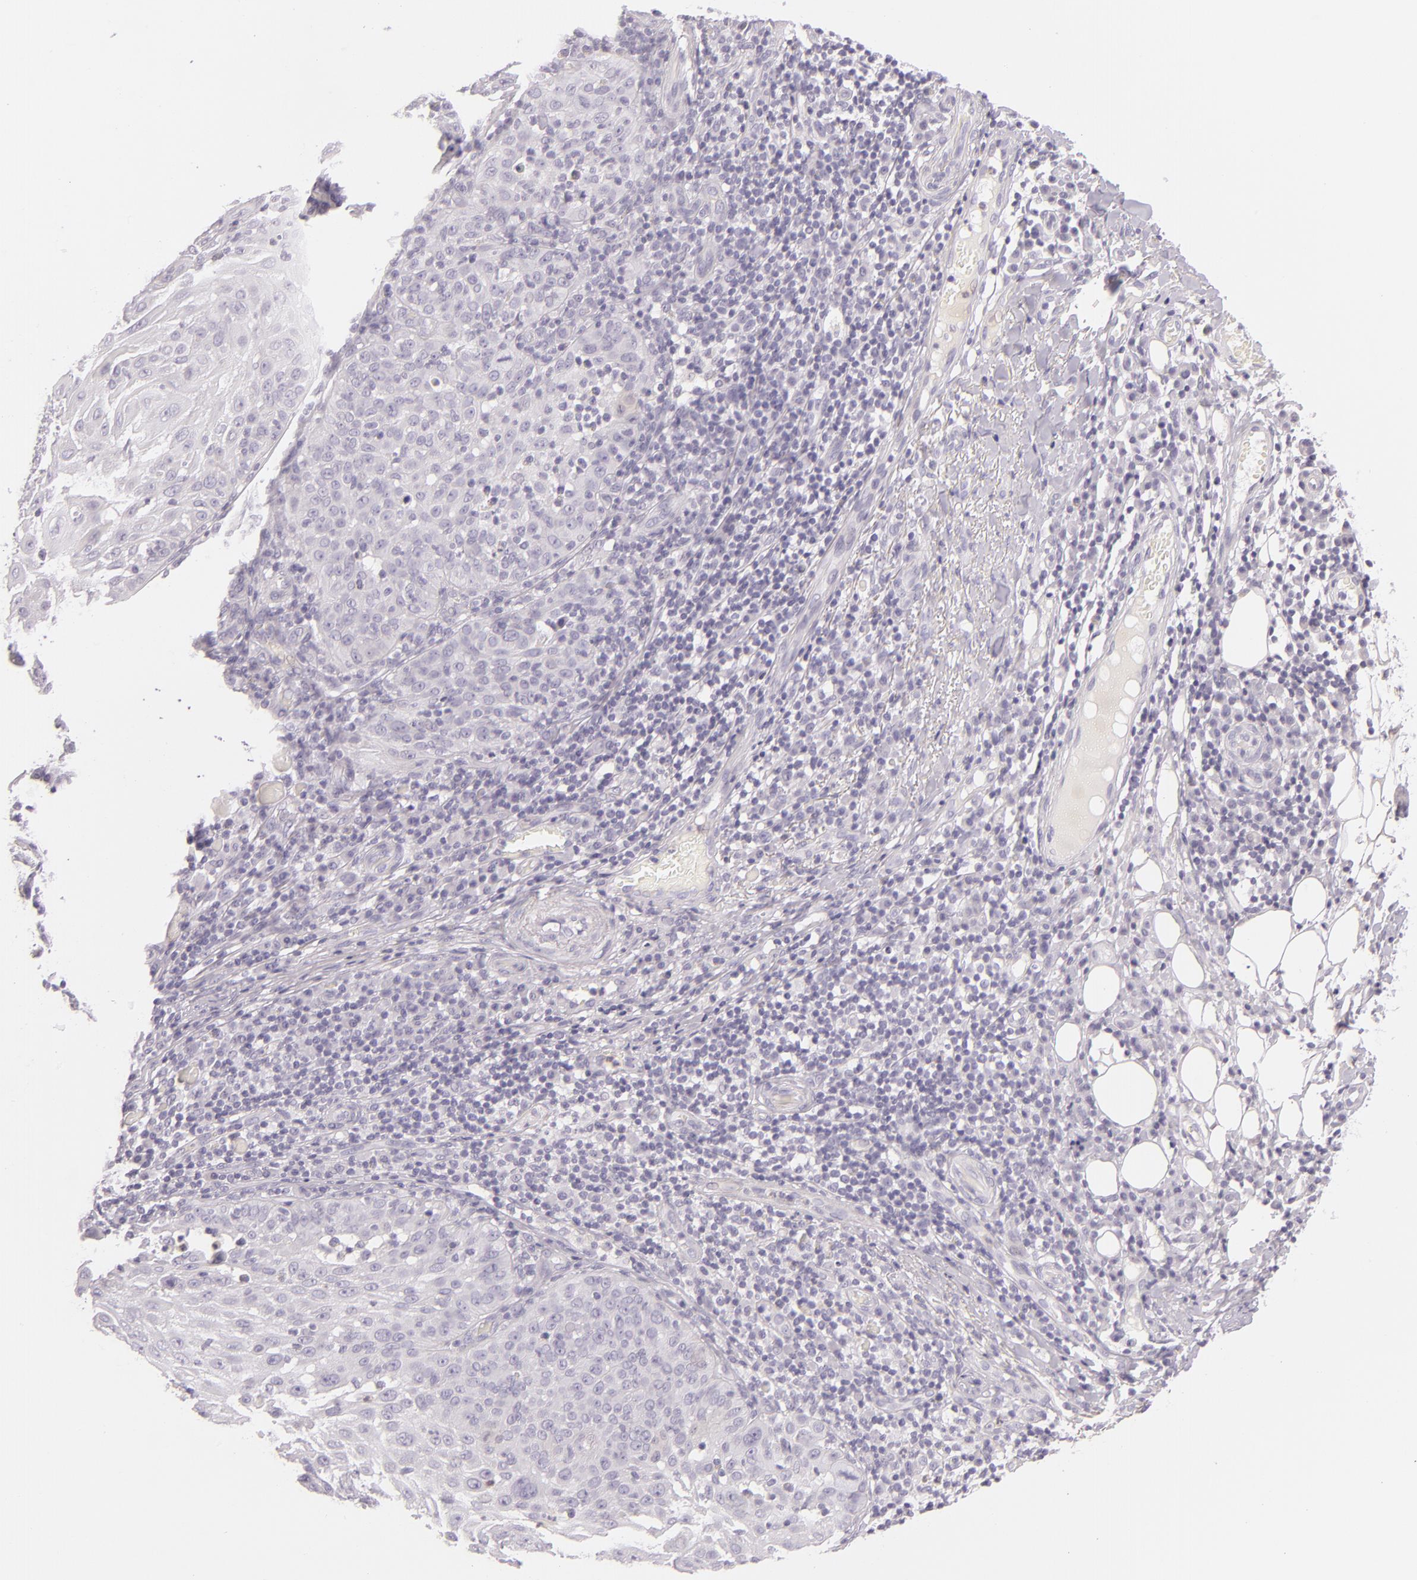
{"staining": {"intensity": "negative", "quantity": "none", "location": "none"}, "tissue": "skin cancer", "cell_type": "Tumor cells", "image_type": "cancer", "snomed": [{"axis": "morphology", "description": "Squamous cell carcinoma, NOS"}, {"axis": "topography", "description": "Skin"}], "caption": "DAB (3,3'-diaminobenzidine) immunohistochemical staining of skin cancer demonstrates no significant positivity in tumor cells.", "gene": "CBS", "patient": {"sex": "female", "age": 89}}